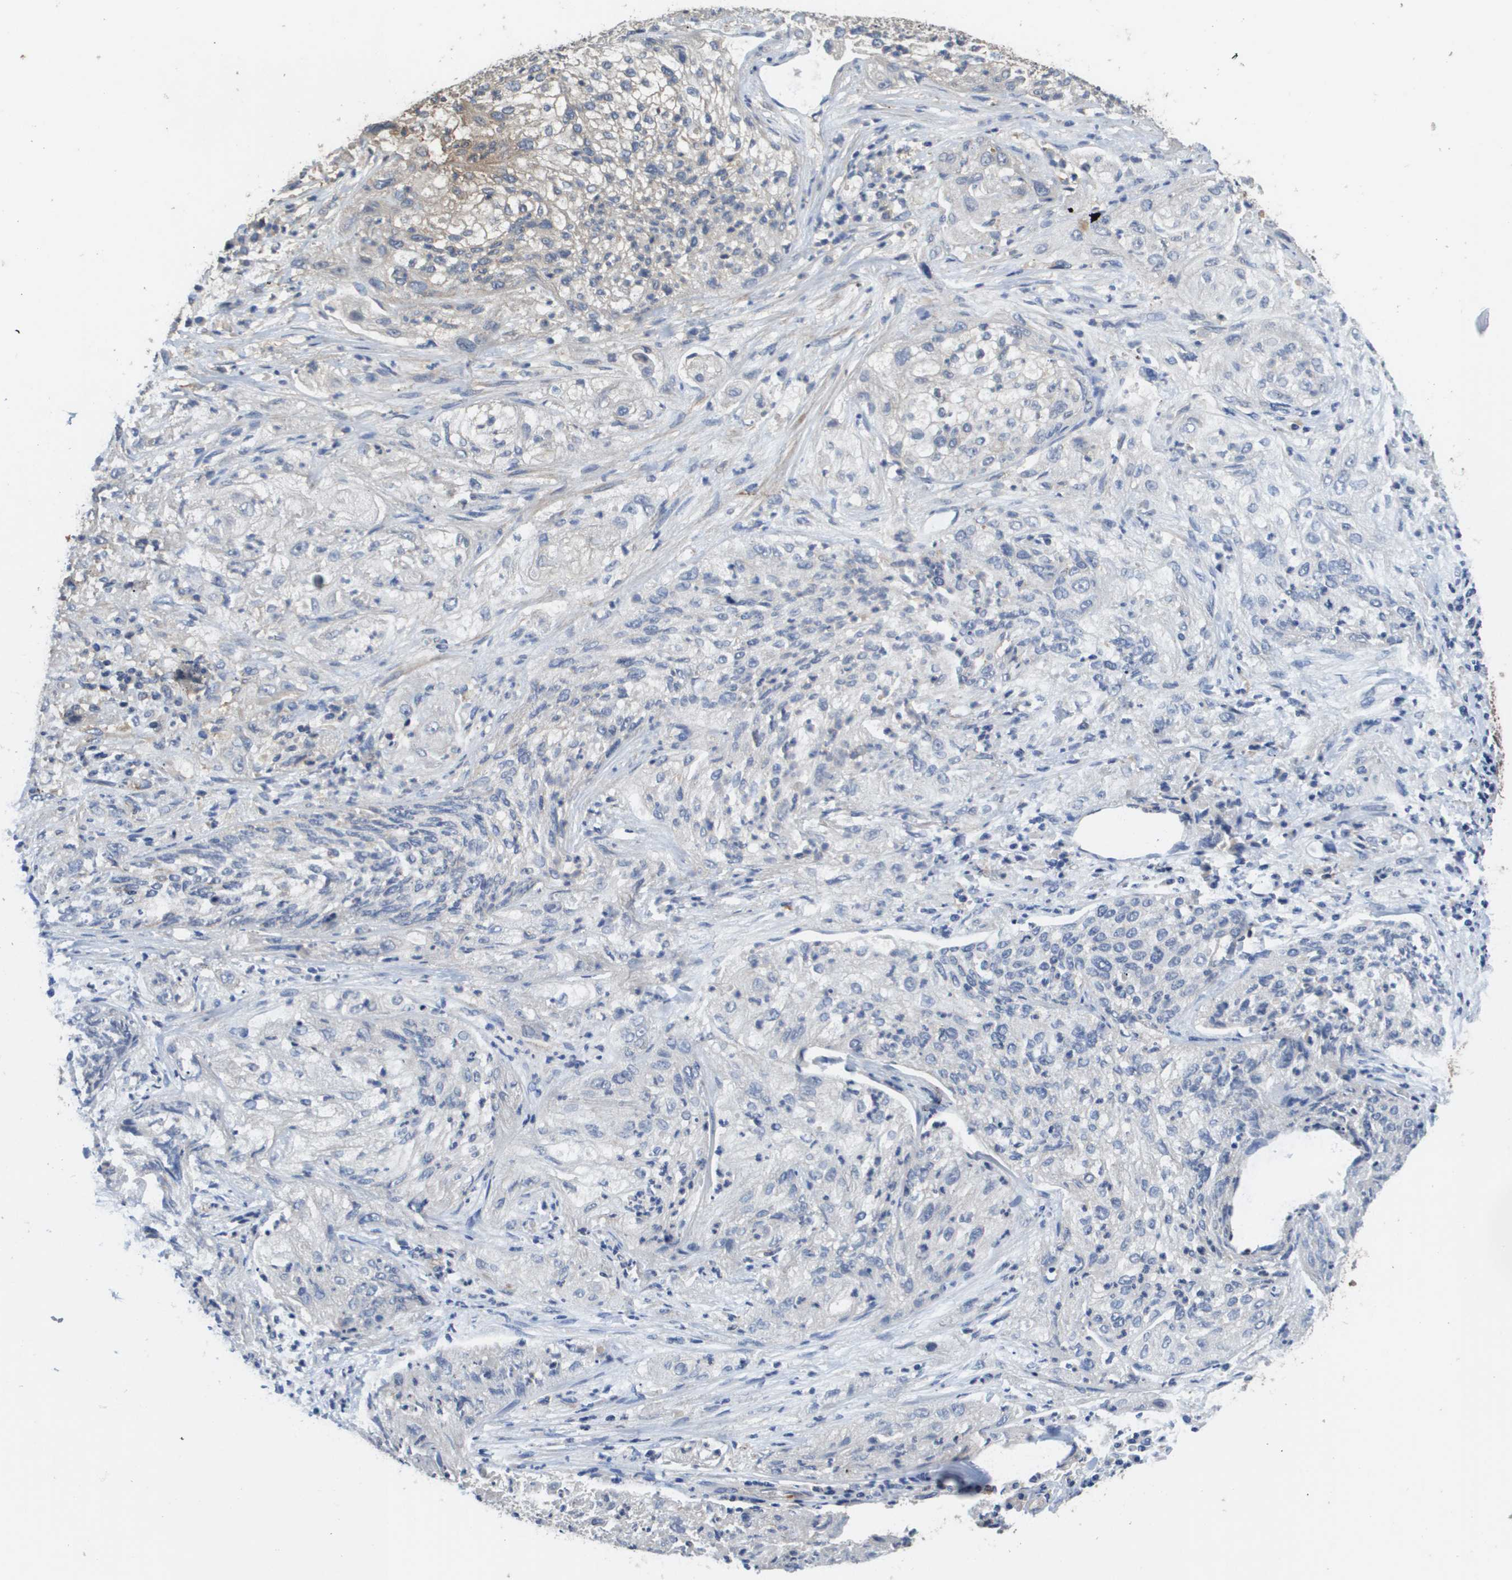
{"staining": {"intensity": "weak", "quantity": "25%-75%", "location": "cytoplasmic/membranous"}, "tissue": "lung cancer", "cell_type": "Tumor cells", "image_type": "cancer", "snomed": [{"axis": "morphology", "description": "Inflammation, NOS"}, {"axis": "morphology", "description": "Squamous cell carcinoma, NOS"}, {"axis": "topography", "description": "Lymph node"}, {"axis": "topography", "description": "Soft tissue"}, {"axis": "topography", "description": "Lung"}], "caption": "Human lung cancer stained with a protein marker exhibits weak staining in tumor cells.", "gene": "RBM38", "patient": {"sex": "male", "age": 66}}